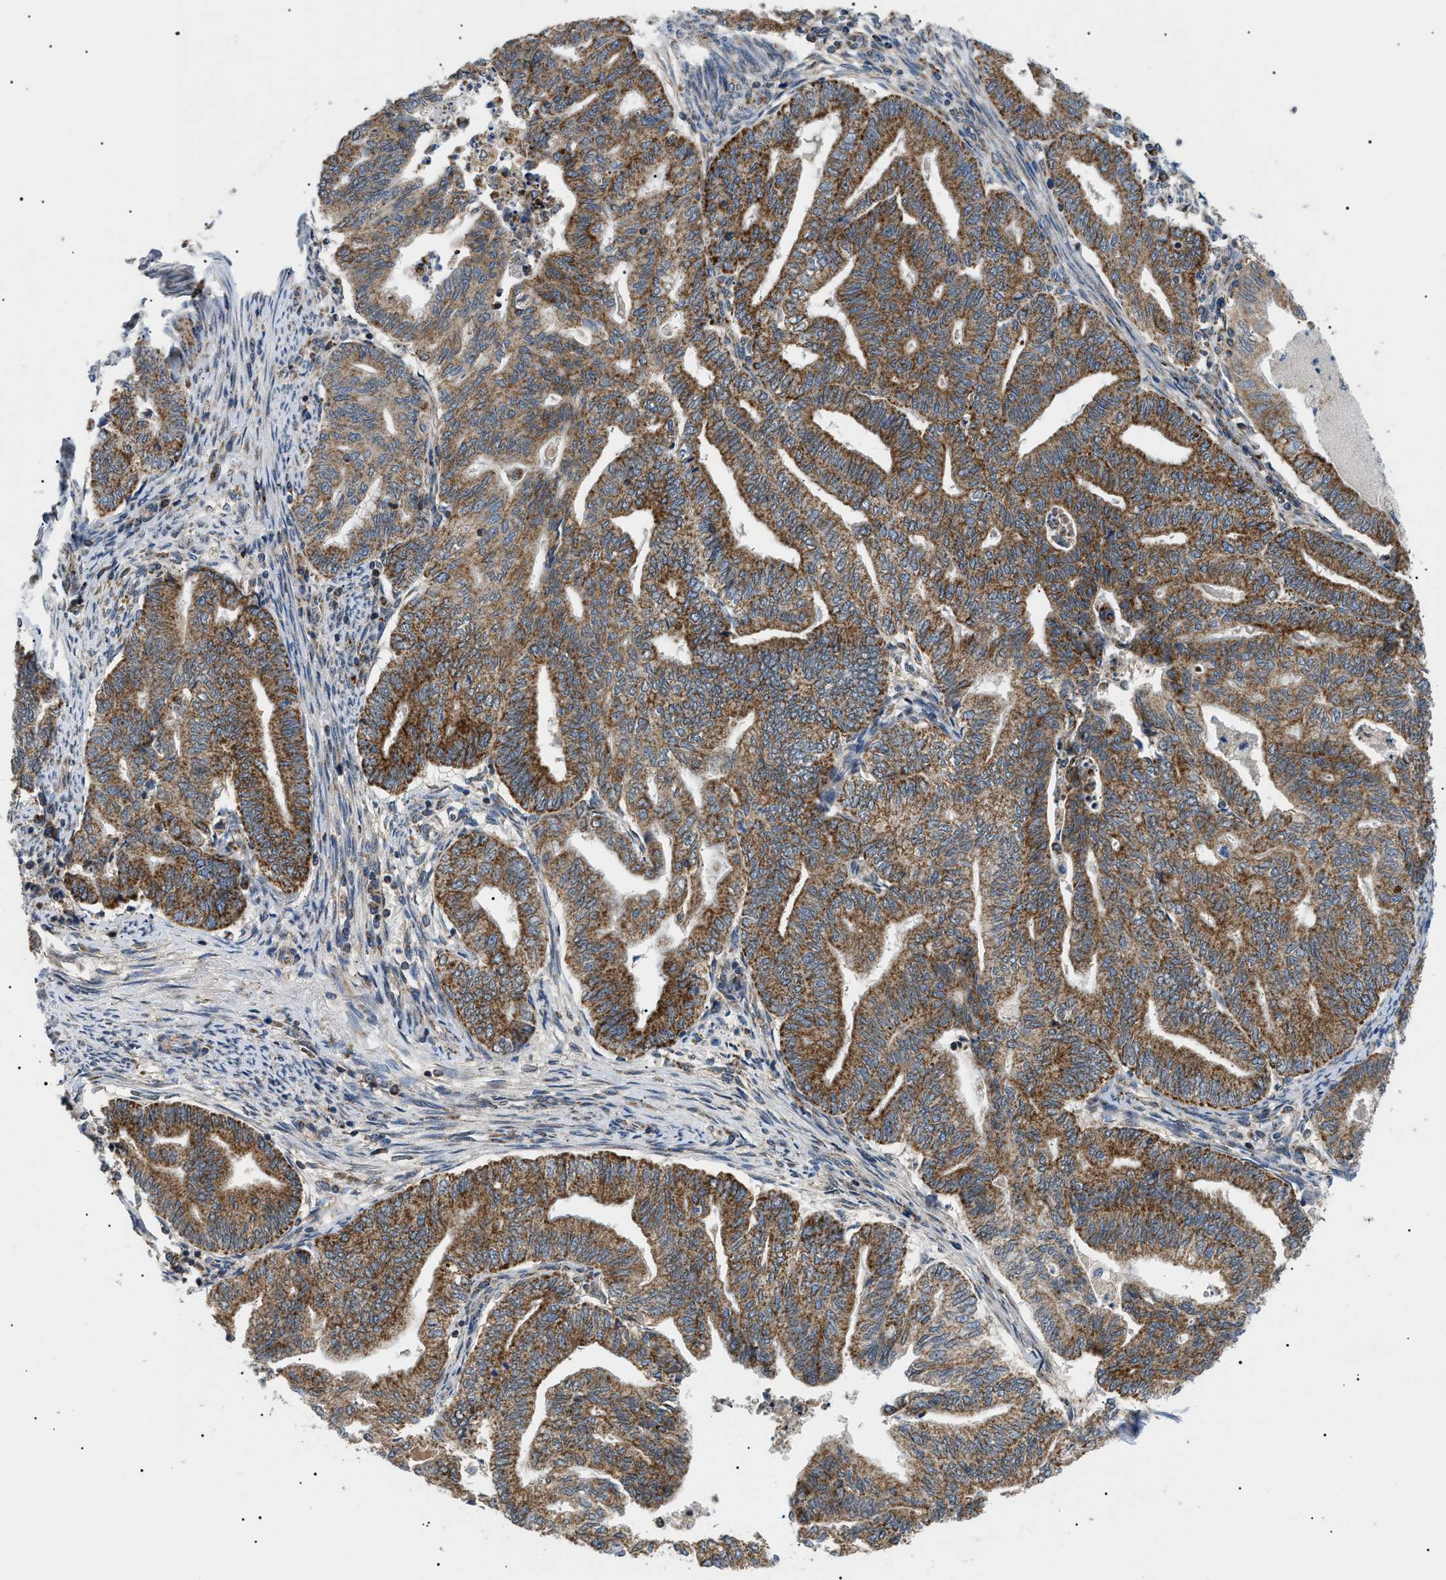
{"staining": {"intensity": "moderate", "quantity": ">75%", "location": "cytoplasmic/membranous"}, "tissue": "endometrial cancer", "cell_type": "Tumor cells", "image_type": "cancer", "snomed": [{"axis": "morphology", "description": "Adenocarcinoma, NOS"}, {"axis": "topography", "description": "Endometrium"}], "caption": "Protein expression by immunohistochemistry reveals moderate cytoplasmic/membranous staining in approximately >75% of tumor cells in endometrial cancer.", "gene": "TOMM6", "patient": {"sex": "female", "age": 79}}